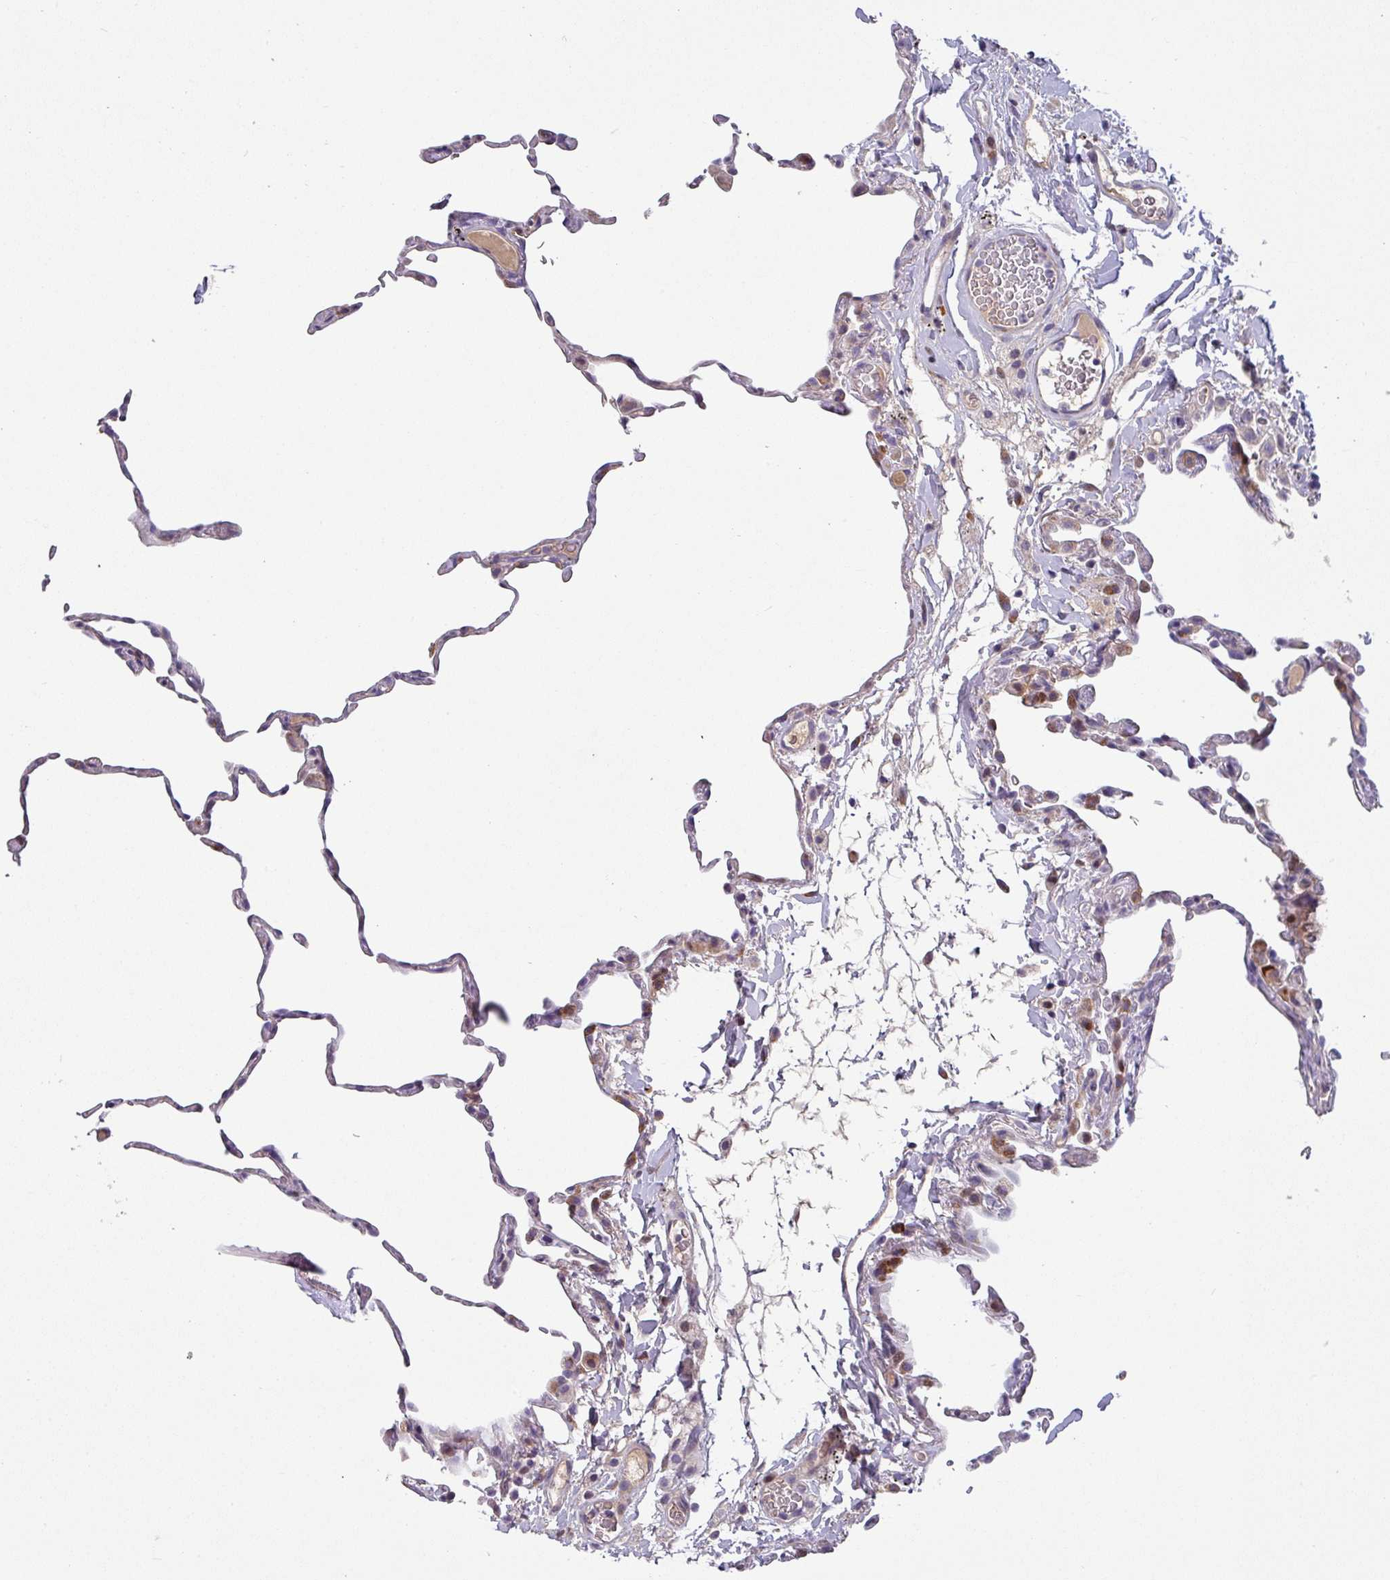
{"staining": {"intensity": "weak", "quantity": "25%-75%", "location": "cytoplasmic/membranous,nuclear"}, "tissue": "lung", "cell_type": "Alveolar cells", "image_type": "normal", "snomed": [{"axis": "morphology", "description": "Normal tissue, NOS"}, {"axis": "topography", "description": "Lung"}], "caption": "DAB (3,3'-diaminobenzidine) immunohistochemical staining of unremarkable human lung demonstrates weak cytoplasmic/membranous,nuclear protein expression in about 25%-75% of alveolar cells. (DAB = brown stain, brightfield microscopy at high magnification).", "gene": "KLHL3", "patient": {"sex": "female", "age": 57}}